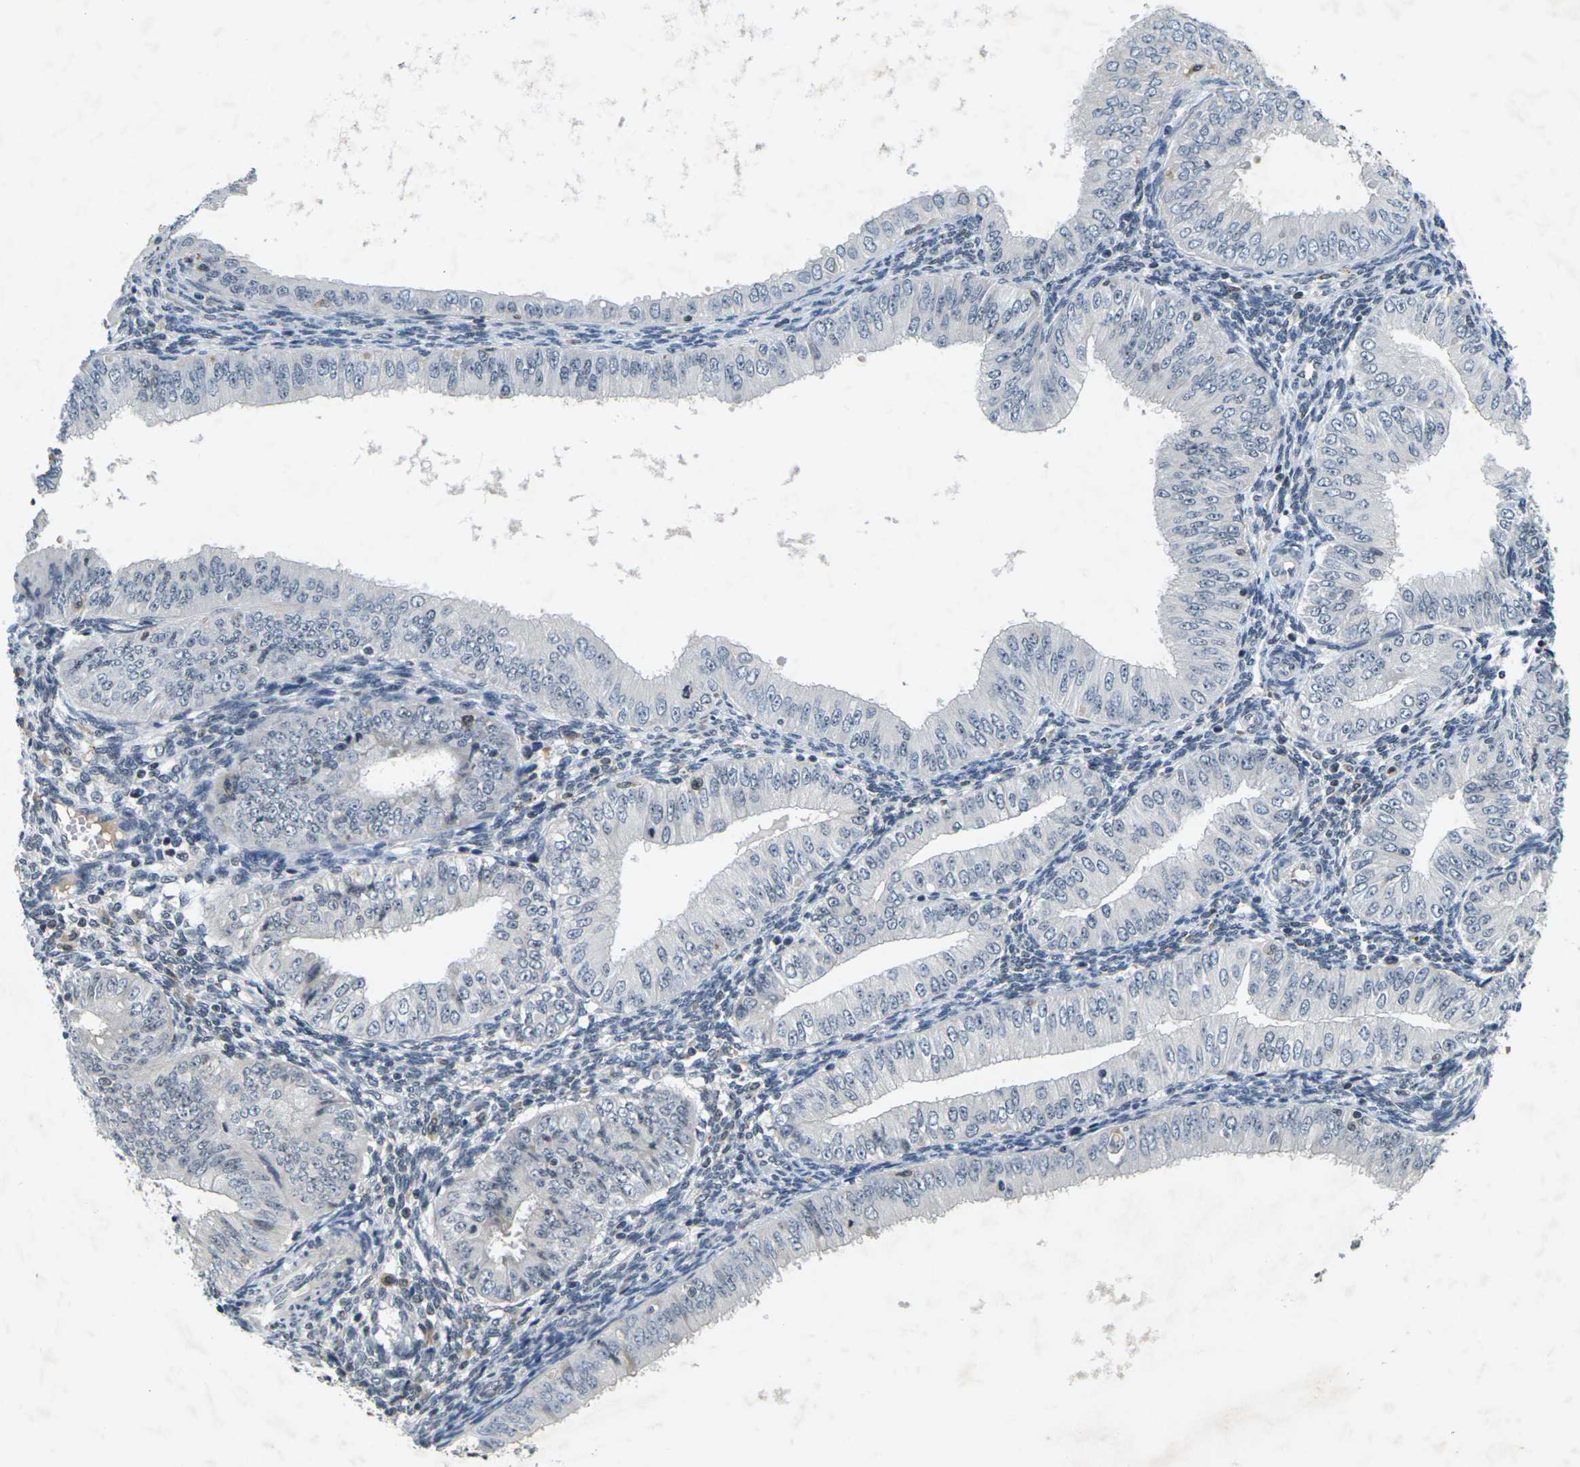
{"staining": {"intensity": "negative", "quantity": "none", "location": "none"}, "tissue": "endometrial cancer", "cell_type": "Tumor cells", "image_type": "cancer", "snomed": [{"axis": "morphology", "description": "Normal tissue, NOS"}, {"axis": "morphology", "description": "Adenocarcinoma, NOS"}, {"axis": "topography", "description": "Endometrium"}], "caption": "The IHC micrograph has no significant expression in tumor cells of endometrial adenocarcinoma tissue.", "gene": "C1QC", "patient": {"sex": "female", "age": 53}}